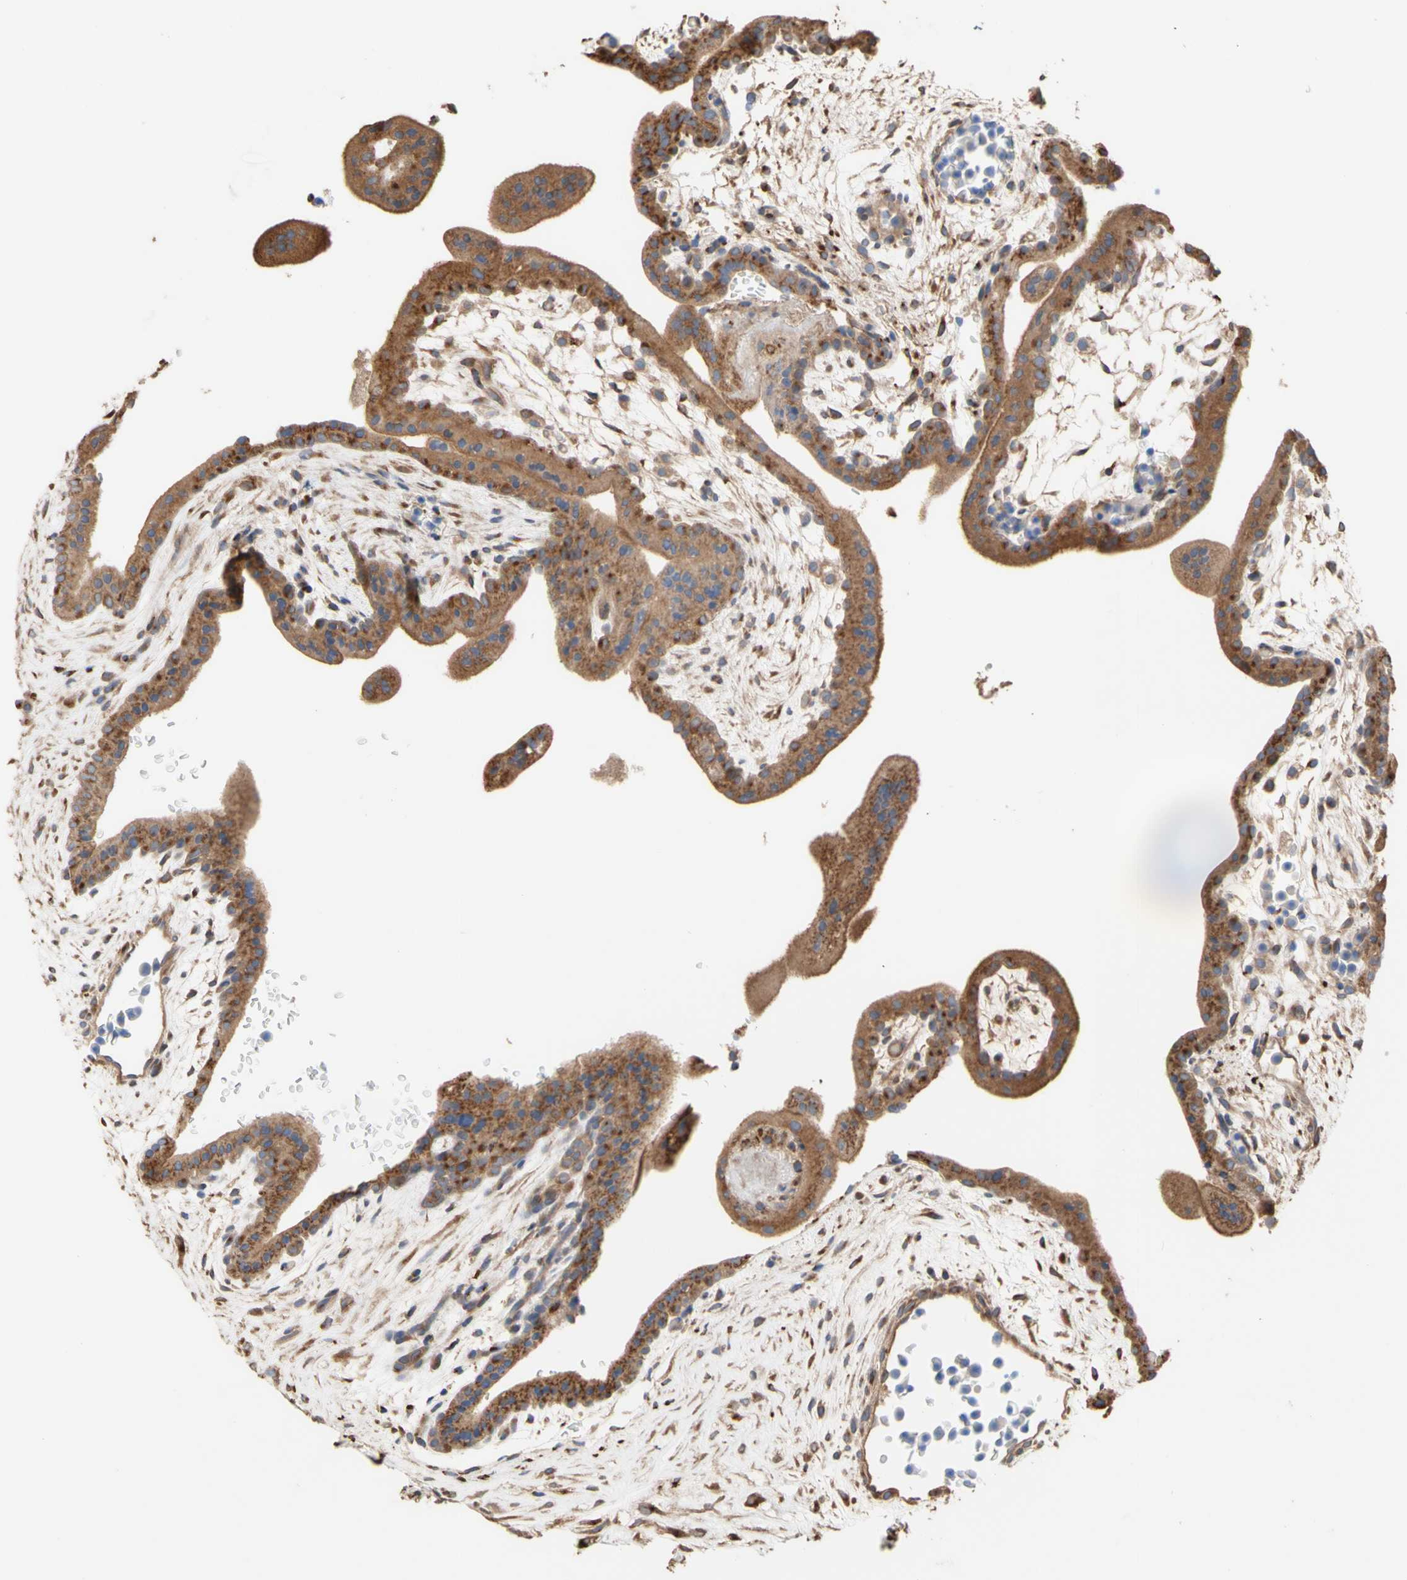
{"staining": {"intensity": "strong", "quantity": ">75%", "location": "cytoplasmic/membranous"}, "tissue": "placenta", "cell_type": "Trophoblastic cells", "image_type": "normal", "snomed": [{"axis": "morphology", "description": "Normal tissue, NOS"}, {"axis": "topography", "description": "Placenta"}], "caption": "Placenta stained with DAB (3,3'-diaminobenzidine) IHC shows high levels of strong cytoplasmic/membranous positivity in approximately >75% of trophoblastic cells.", "gene": "NECTIN3", "patient": {"sex": "female", "age": 35}}